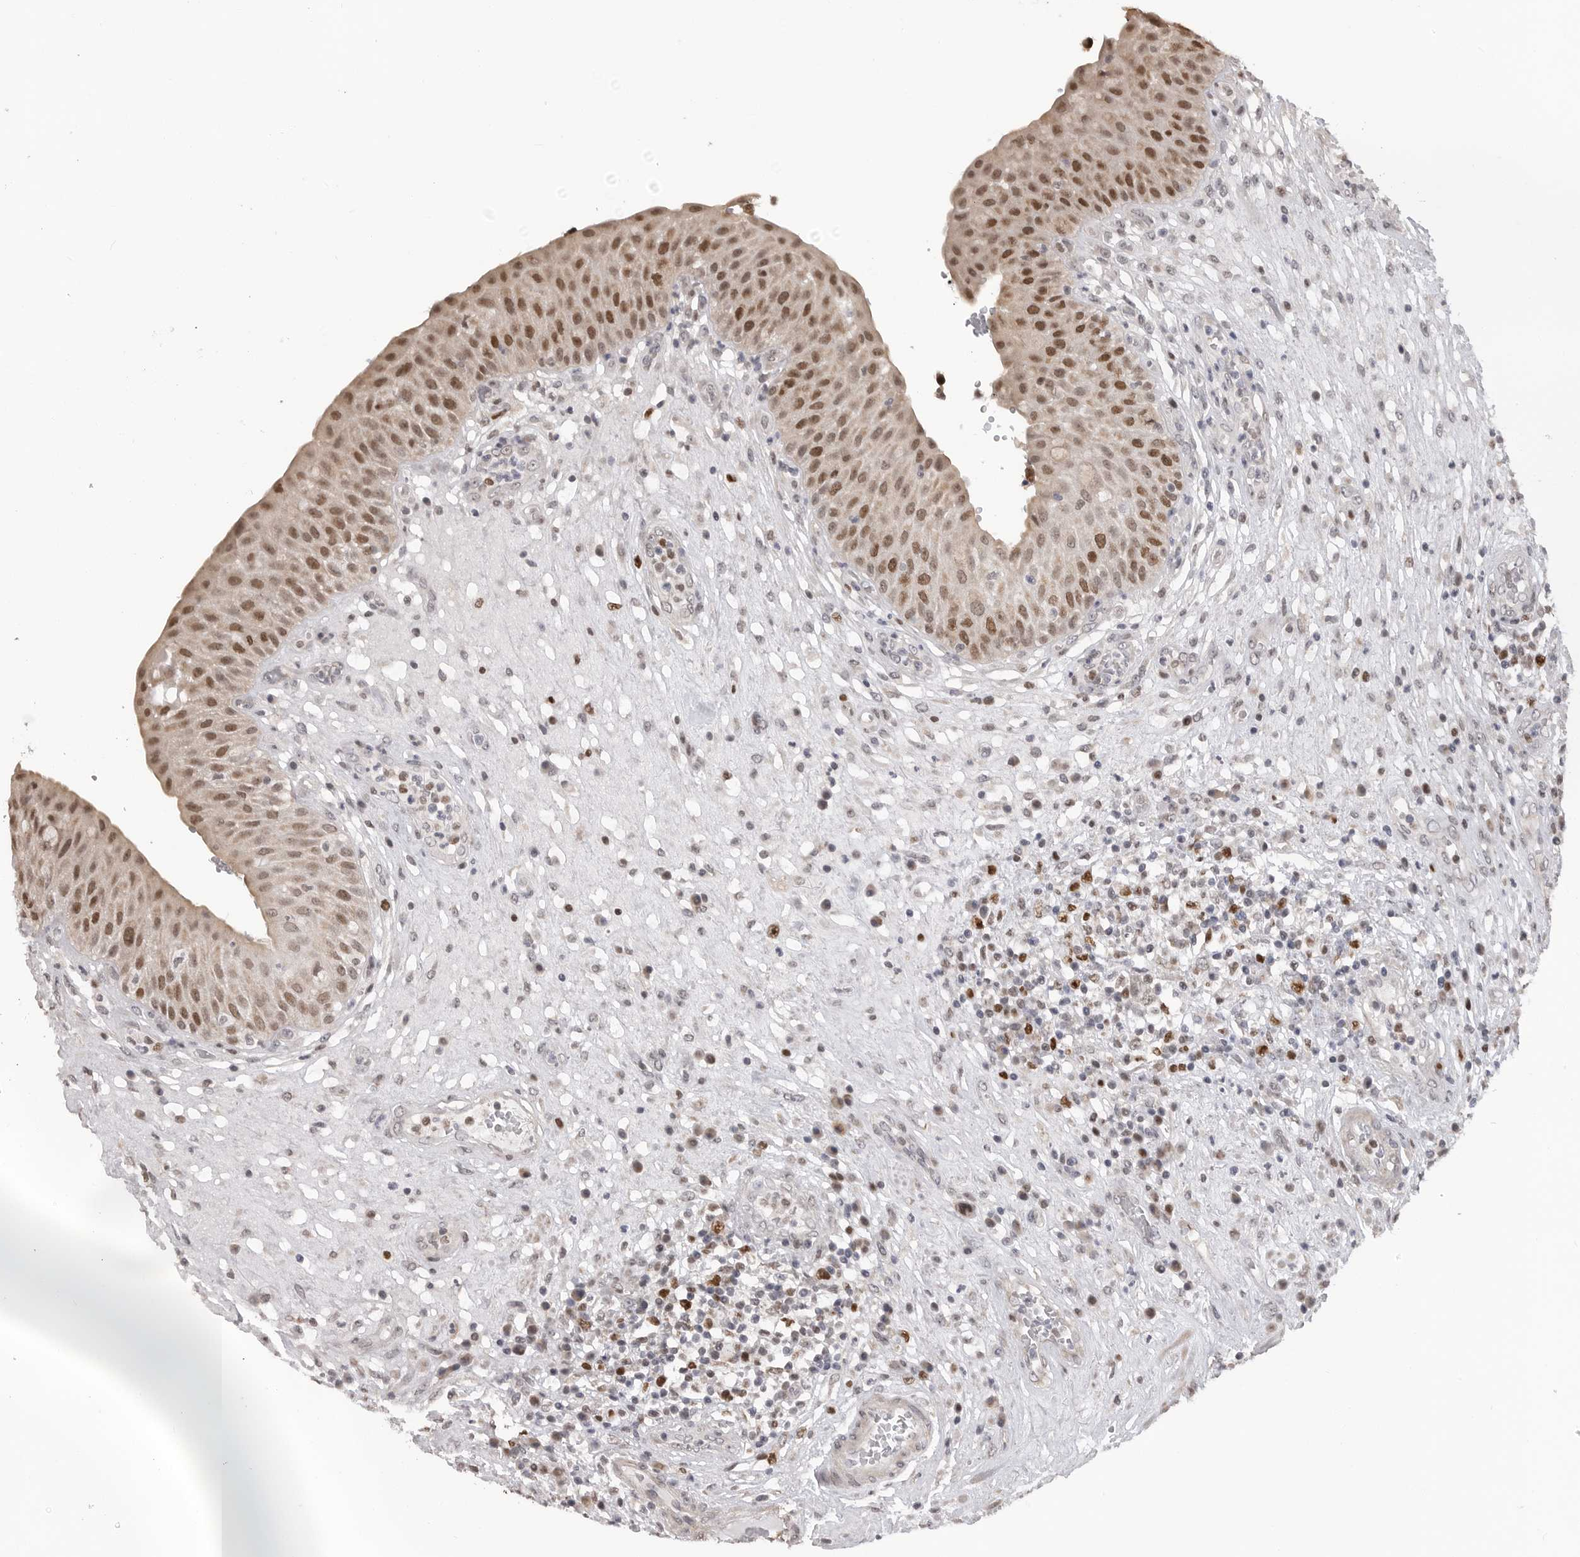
{"staining": {"intensity": "strong", "quantity": ">75%", "location": "cytoplasmic/membranous,nuclear"}, "tissue": "urinary bladder", "cell_type": "Urothelial cells", "image_type": "normal", "snomed": [{"axis": "morphology", "description": "Normal tissue, NOS"}, {"axis": "topography", "description": "Urinary bladder"}], "caption": "DAB immunohistochemical staining of unremarkable human urinary bladder exhibits strong cytoplasmic/membranous,nuclear protein positivity in approximately >75% of urothelial cells. Ihc stains the protein of interest in brown and the nuclei are stained blue.", "gene": "SMARCC1", "patient": {"sex": "female", "age": 62}}